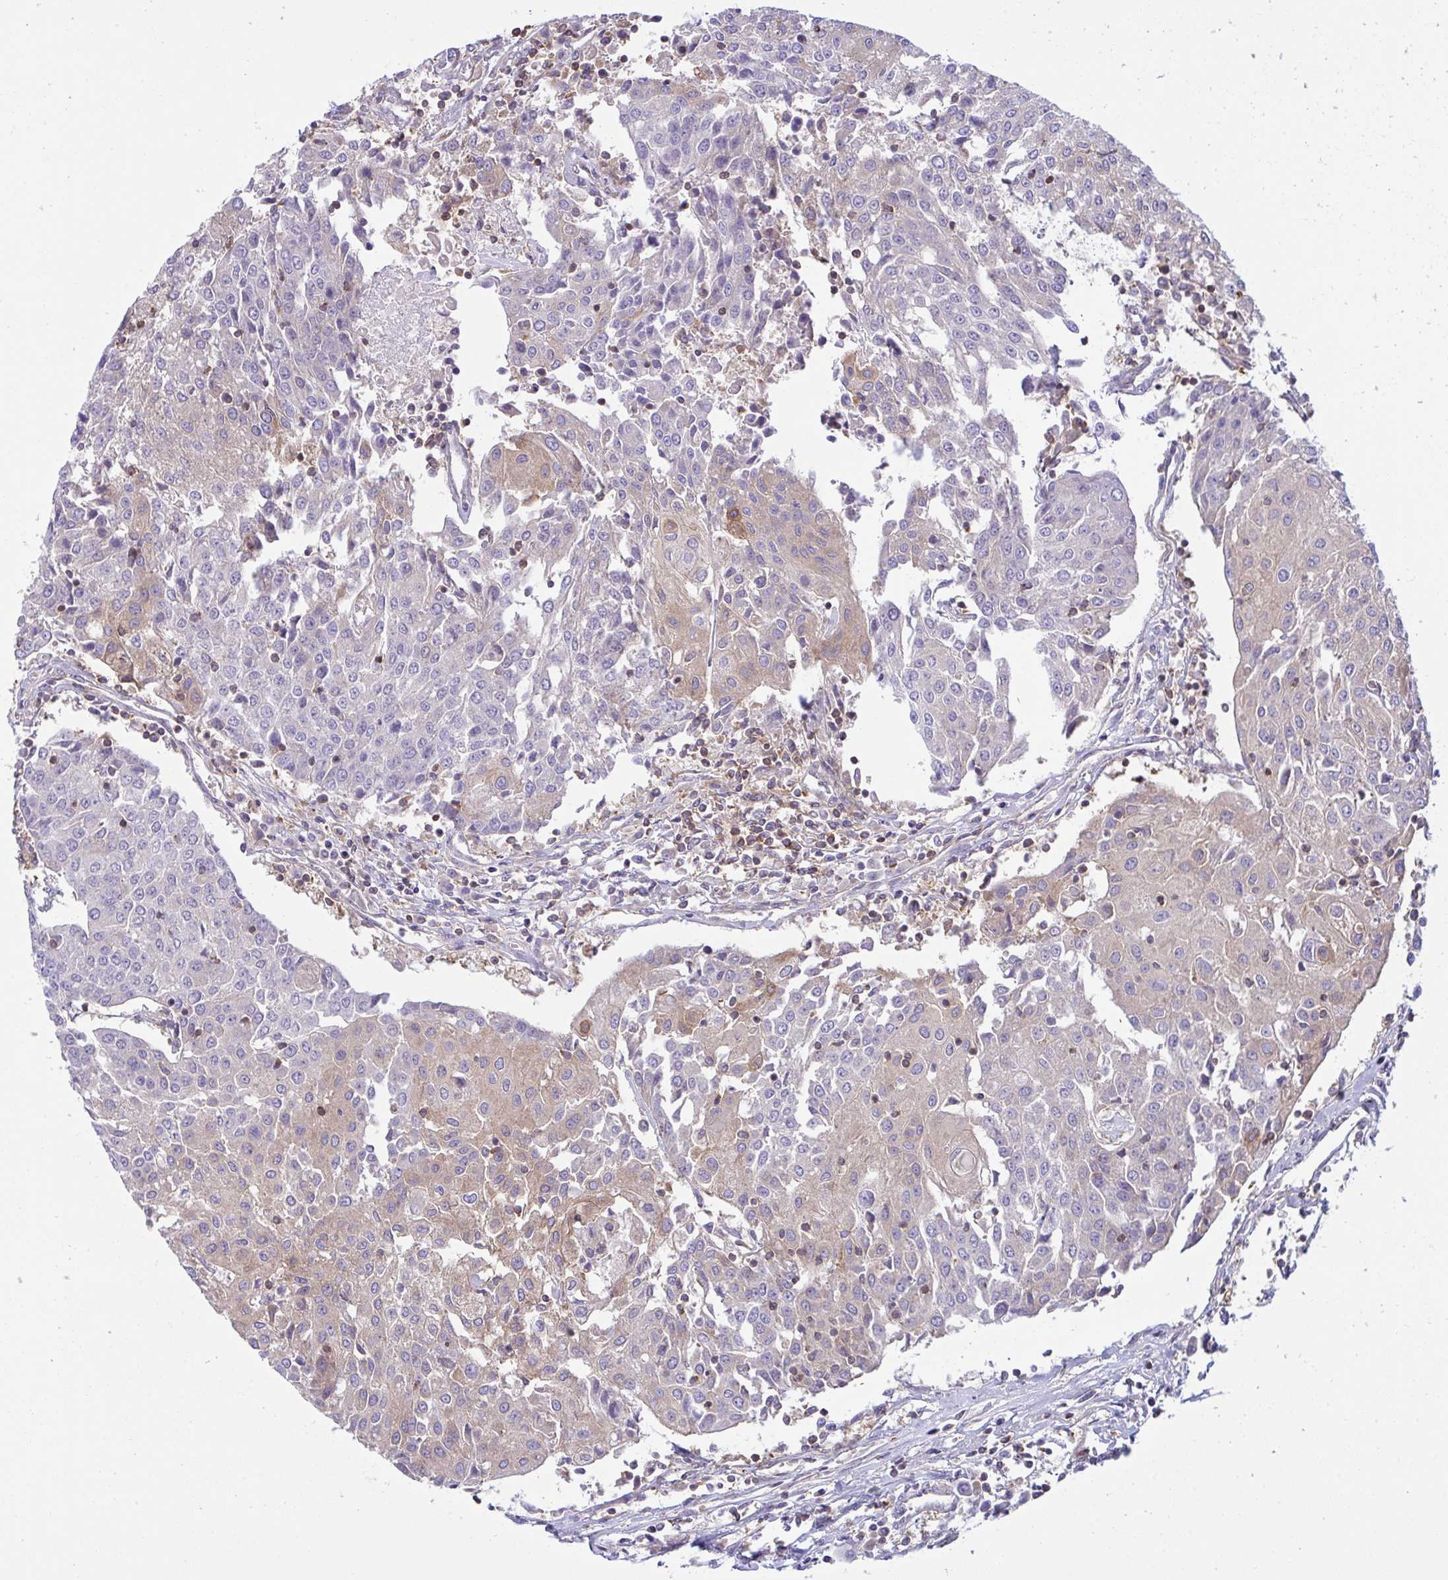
{"staining": {"intensity": "weak", "quantity": "<25%", "location": "cytoplasmic/membranous"}, "tissue": "urothelial cancer", "cell_type": "Tumor cells", "image_type": "cancer", "snomed": [{"axis": "morphology", "description": "Urothelial carcinoma, High grade"}, {"axis": "topography", "description": "Urinary bladder"}], "caption": "IHC photomicrograph of neoplastic tissue: urothelial cancer stained with DAB (3,3'-diaminobenzidine) shows no significant protein positivity in tumor cells.", "gene": "TSC22D3", "patient": {"sex": "female", "age": 85}}